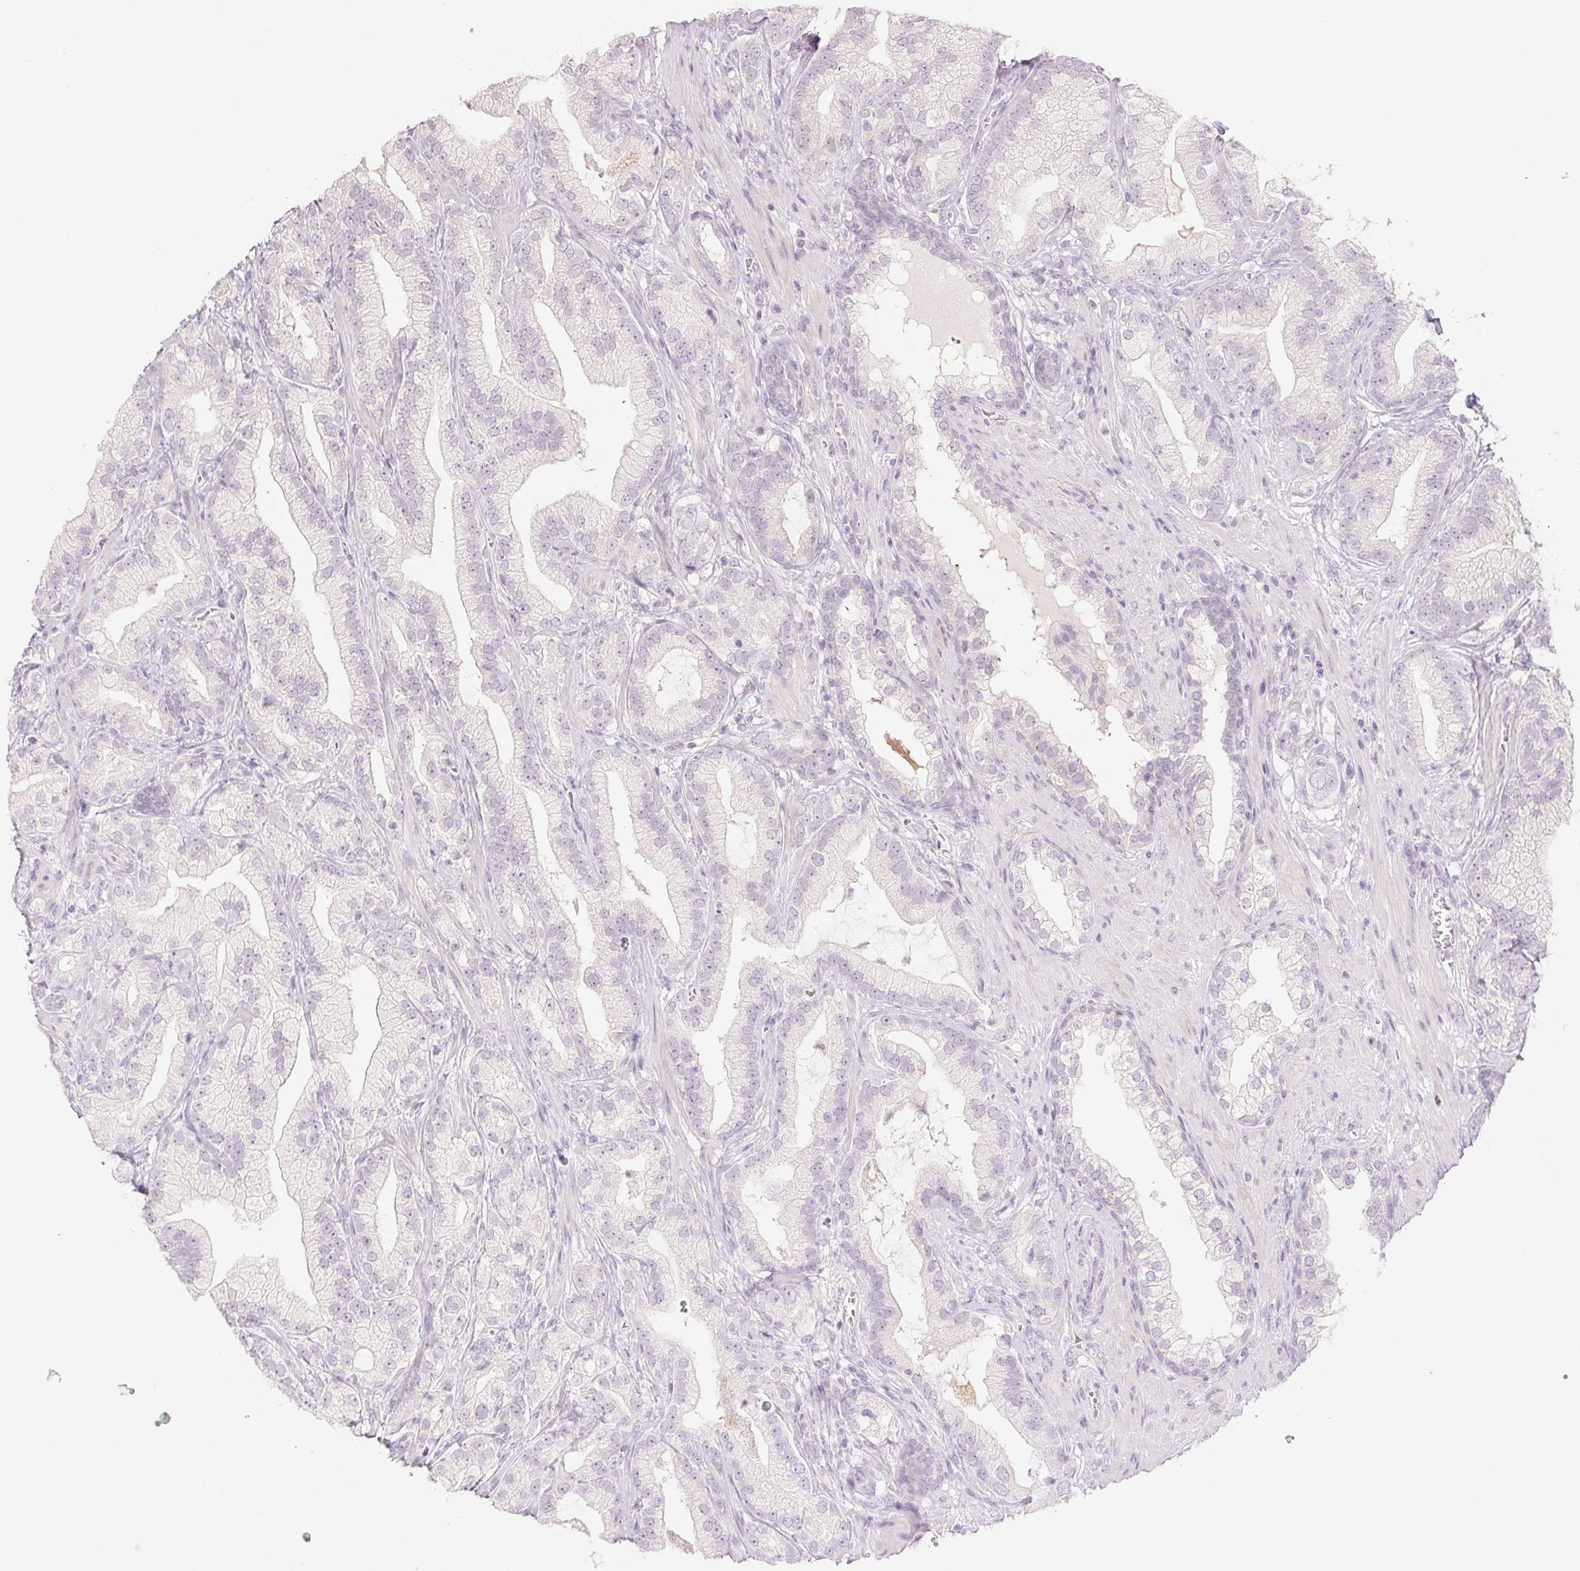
{"staining": {"intensity": "negative", "quantity": "none", "location": "none"}, "tissue": "prostate cancer", "cell_type": "Tumor cells", "image_type": "cancer", "snomed": [{"axis": "morphology", "description": "Adenocarcinoma, Low grade"}, {"axis": "topography", "description": "Prostate"}], "caption": "Immunohistochemistry image of neoplastic tissue: adenocarcinoma (low-grade) (prostate) stained with DAB exhibits no significant protein positivity in tumor cells.", "gene": "PI3", "patient": {"sex": "male", "age": 62}}